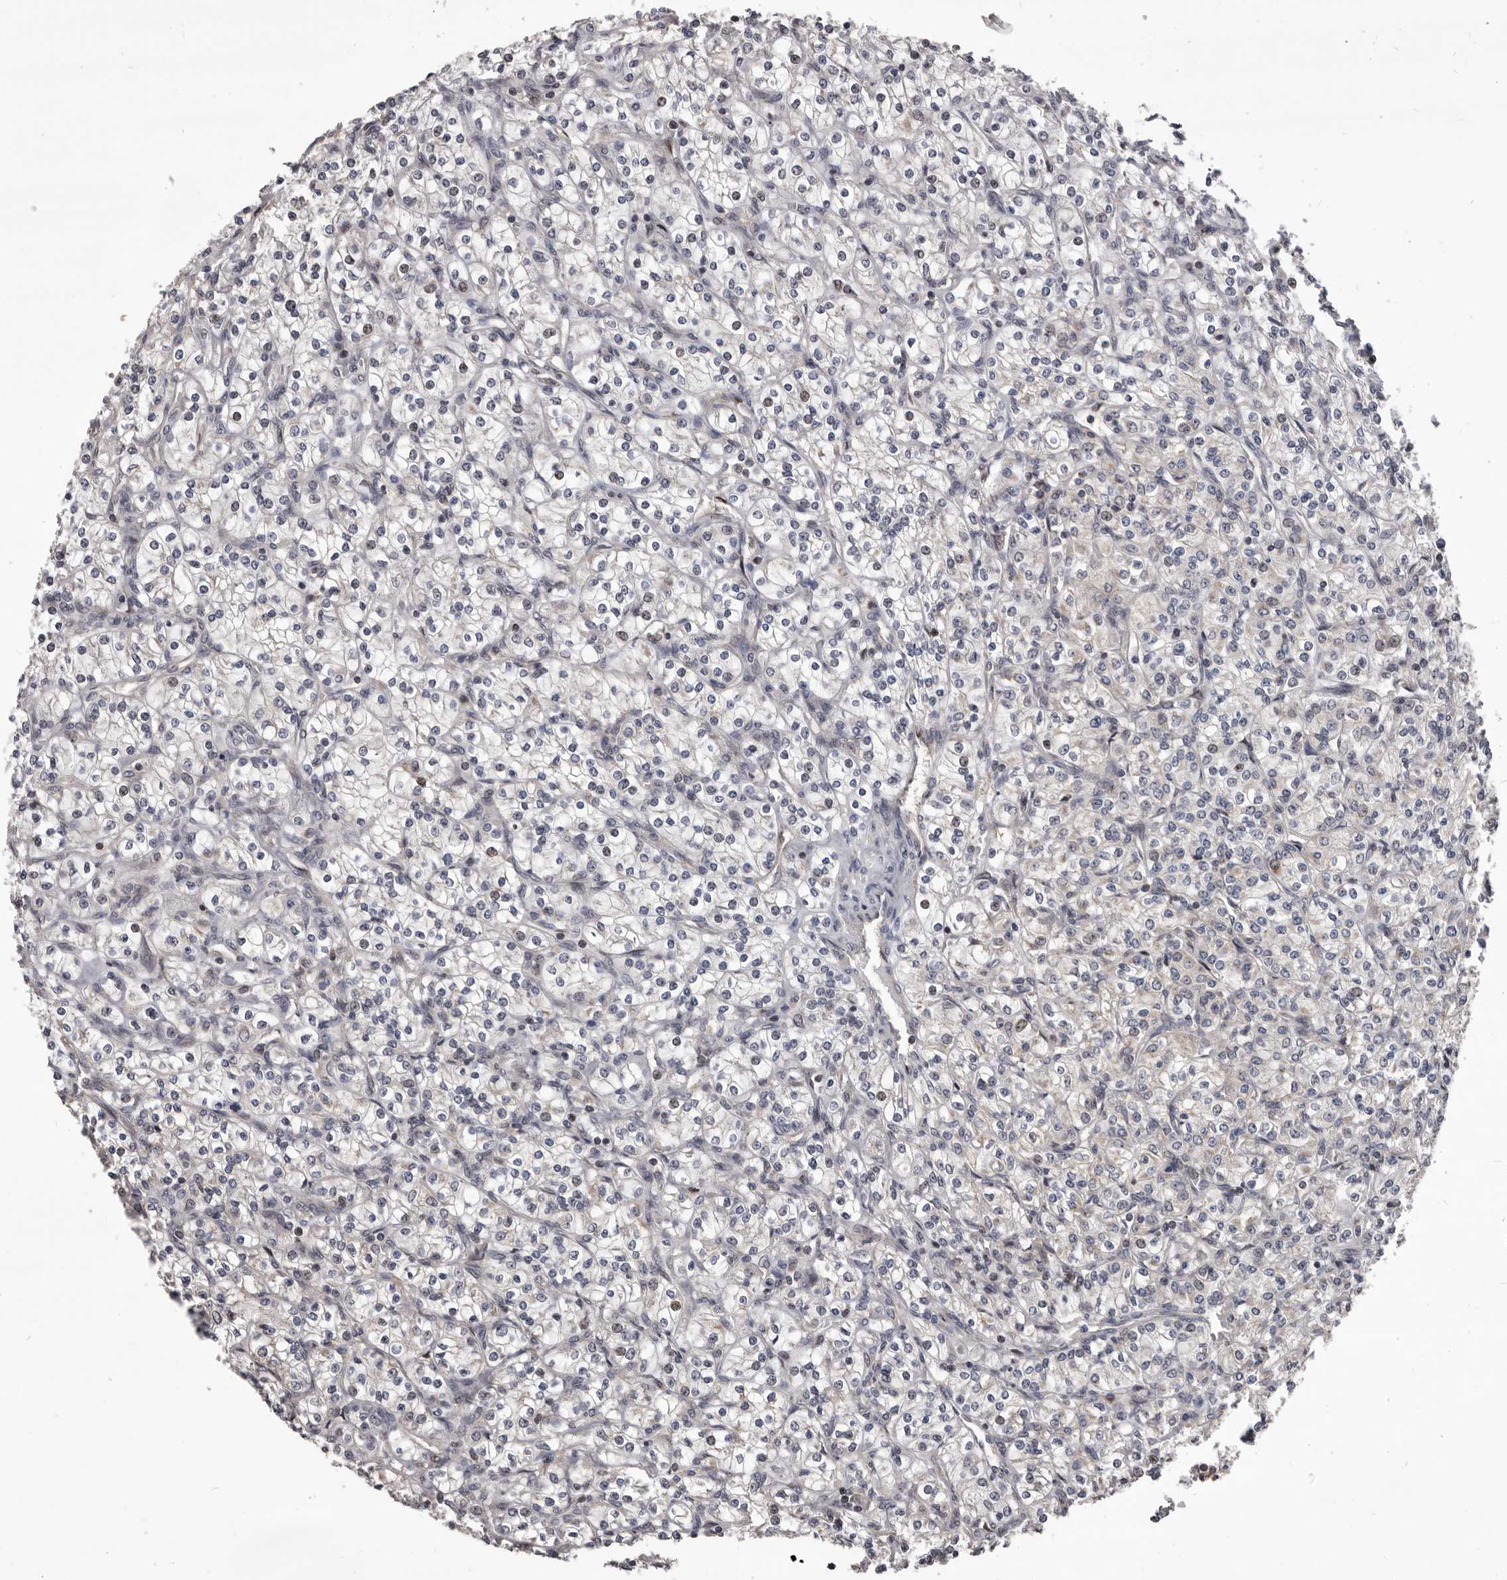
{"staining": {"intensity": "weak", "quantity": "<25%", "location": "cytoplasmic/membranous"}, "tissue": "renal cancer", "cell_type": "Tumor cells", "image_type": "cancer", "snomed": [{"axis": "morphology", "description": "Adenocarcinoma, NOS"}, {"axis": "topography", "description": "Kidney"}], "caption": "The IHC micrograph has no significant positivity in tumor cells of renal cancer (adenocarcinoma) tissue.", "gene": "MAP3K14", "patient": {"sex": "male", "age": 77}}